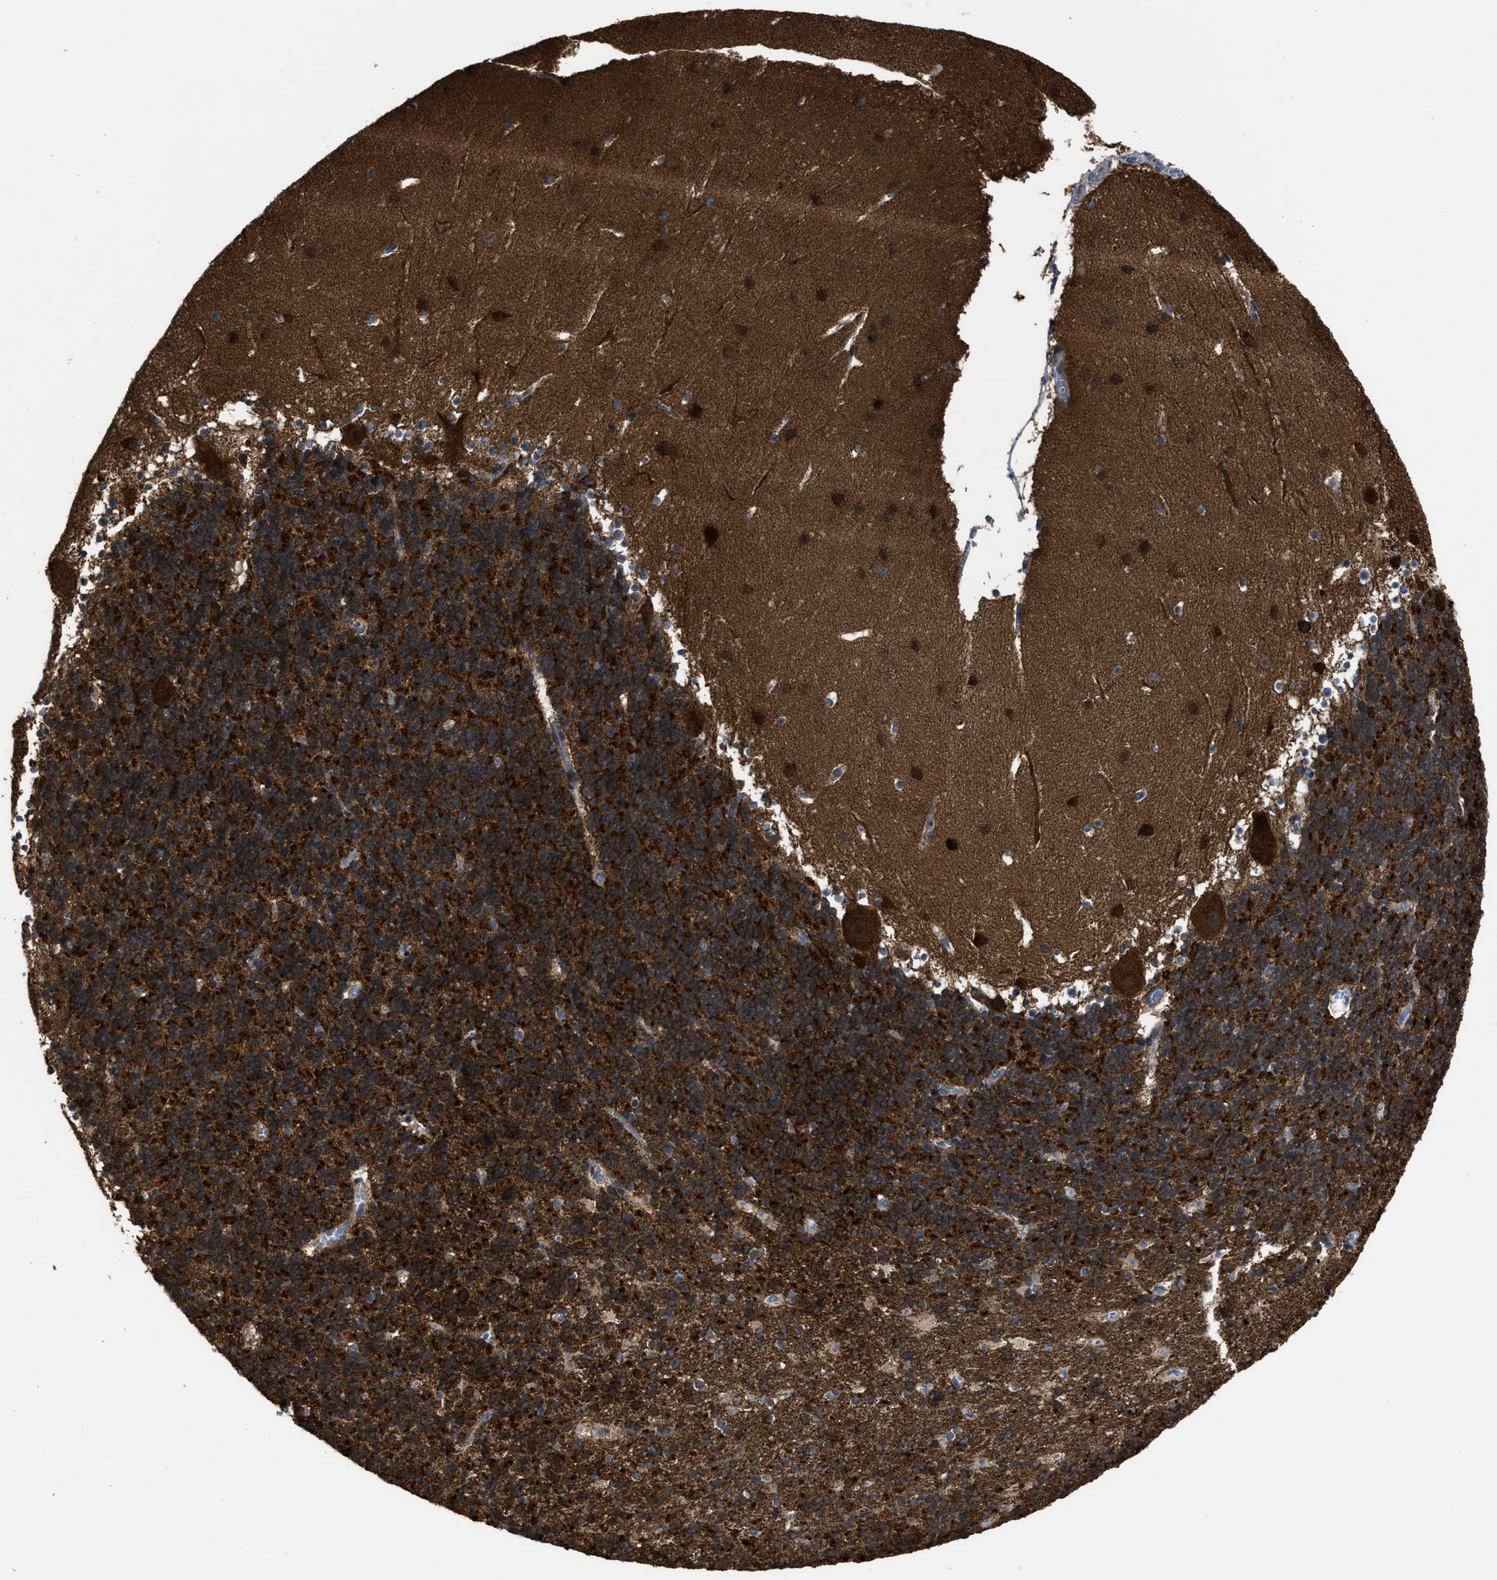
{"staining": {"intensity": "strong", "quantity": ">75%", "location": "cytoplasmic/membranous"}, "tissue": "cerebellum", "cell_type": "Cells in granular layer", "image_type": "normal", "snomed": [{"axis": "morphology", "description": "Normal tissue, NOS"}, {"axis": "topography", "description": "Cerebellum"}], "caption": "An immunohistochemistry histopathology image of normal tissue is shown. Protein staining in brown shows strong cytoplasmic/membranous positivity in cerebellum within cells in granular layer.", "gene": "PASK", "patient": {"sex": "male", "age": 45}}